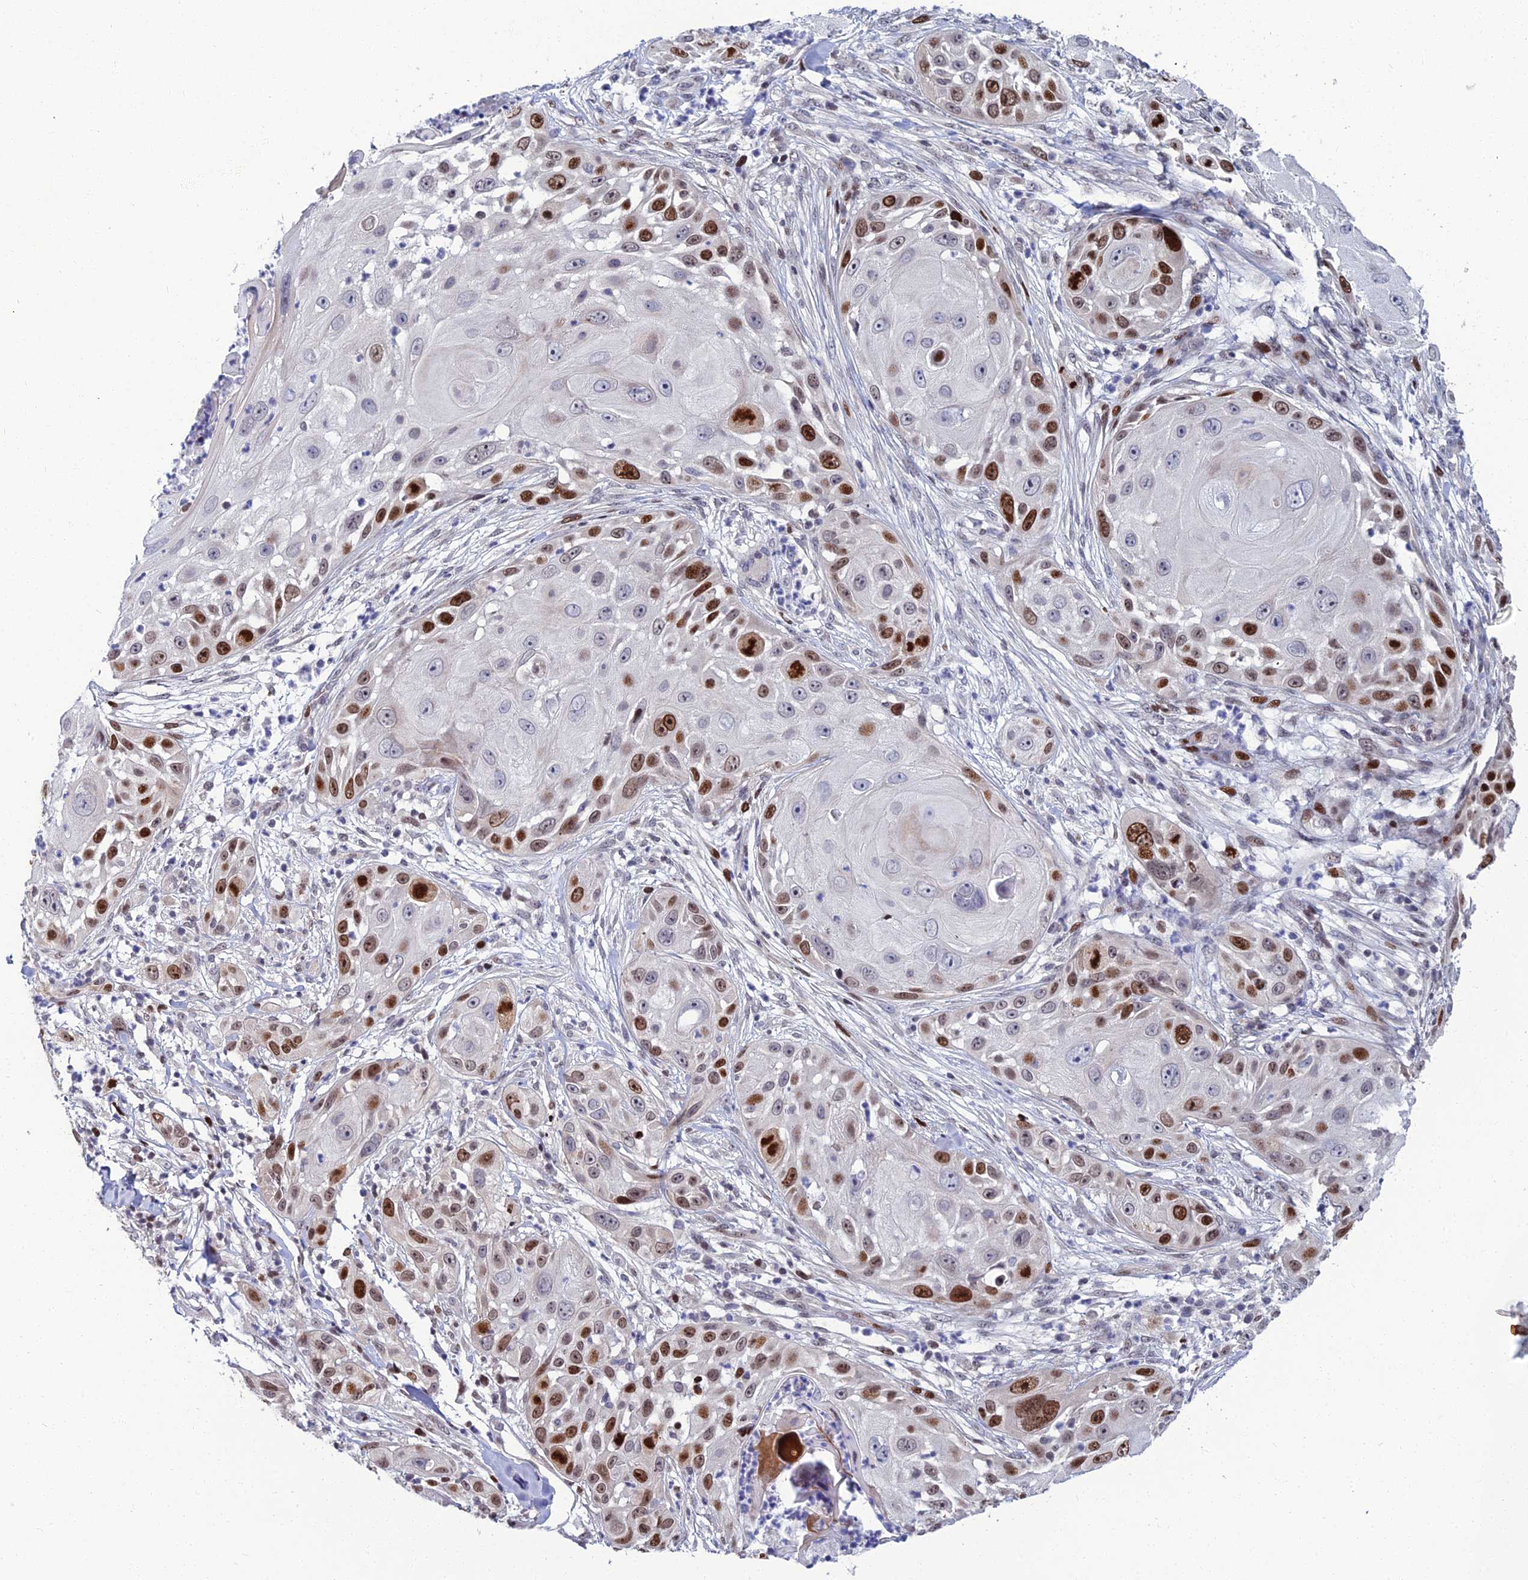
{"staining": {"intensity": "strong", "quantity": "<25%", "location": "nuclear"}, "tissue": "skin cancer", "cell_type": "Tumor cells", "image_type": "cancer", "snomed": [{"axis": "morphology", "description": "Squamous cell carcinoma, NOS"}, {"axis": "topography", "description": "Skin"}], "caption": "Immunohistochemistry (IHC) micrograph of skin cancer stained for a protein (brown), which exhibits medium levels of strong nuclear expression in approximately <25% of tumor cells.", "gene": "TAF9B", "patient": {"sex": "female", "age": 44}}